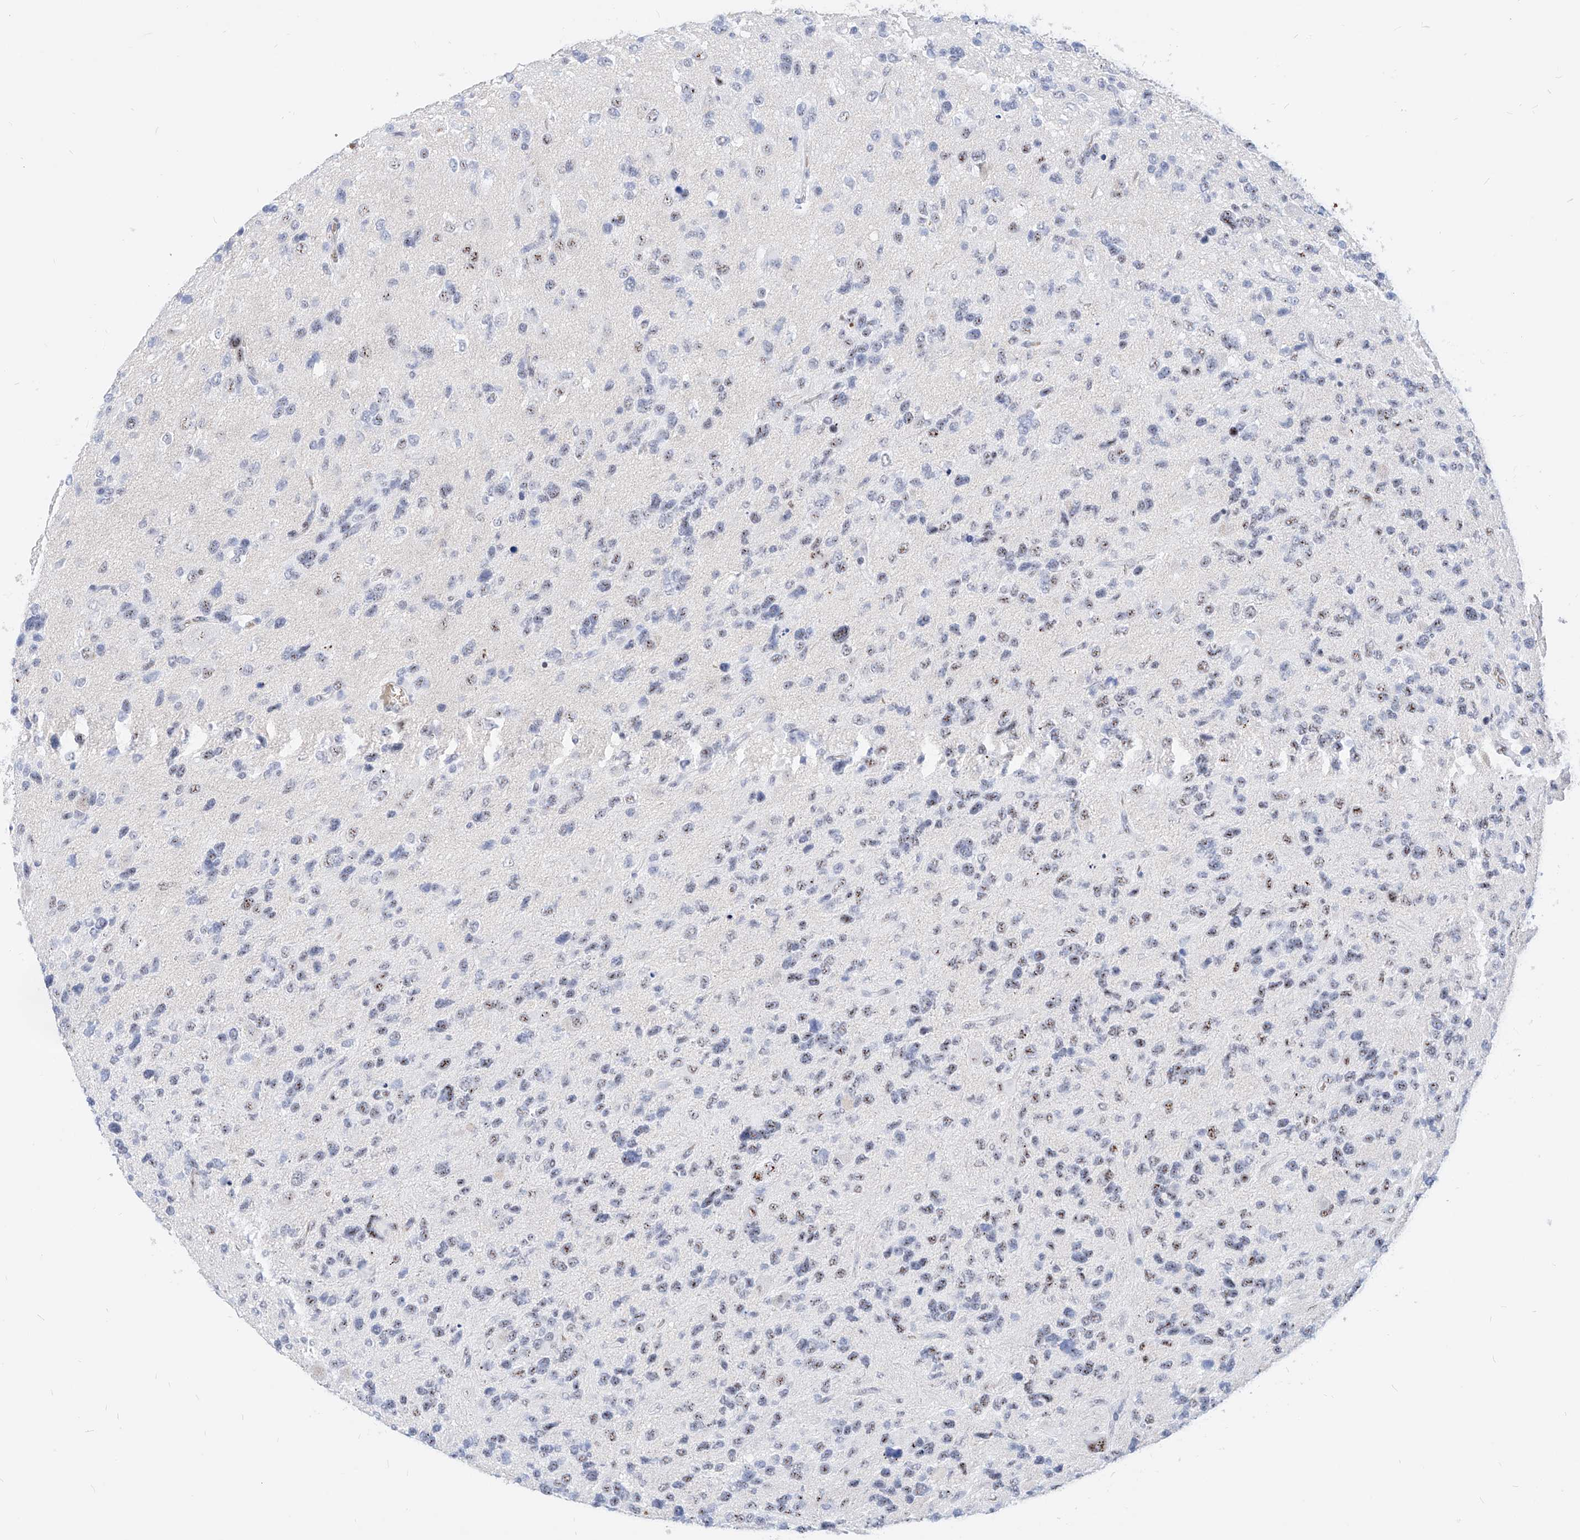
{"staining": {"intensity": "negative", "quantity": "none", "location": "none"}, "tissue": "glioma", "cell_type": "Tumor cells", "image_type": "cancer", "snomed": [{"axis": "morphology", "description": "Glioma, malignant, High grade"}, {"axis": "topography", "description": "Brain"}], "caption": "This histopathology image is of malignant glioma (high-grade) stained with immunohistochemistry to label a protein in brown with the nuclei are counter-stained blue. There is no expression in tumor cells. (Stains: DAB (3,3'-diaminobenzidine) immunohistochemistry (IHC) with hematoxylin counter stain, Microscopy: brightfield microscopy at high magnification).", "gene": "ZFP42", "patient": {"sex": "female", "age": 58}}